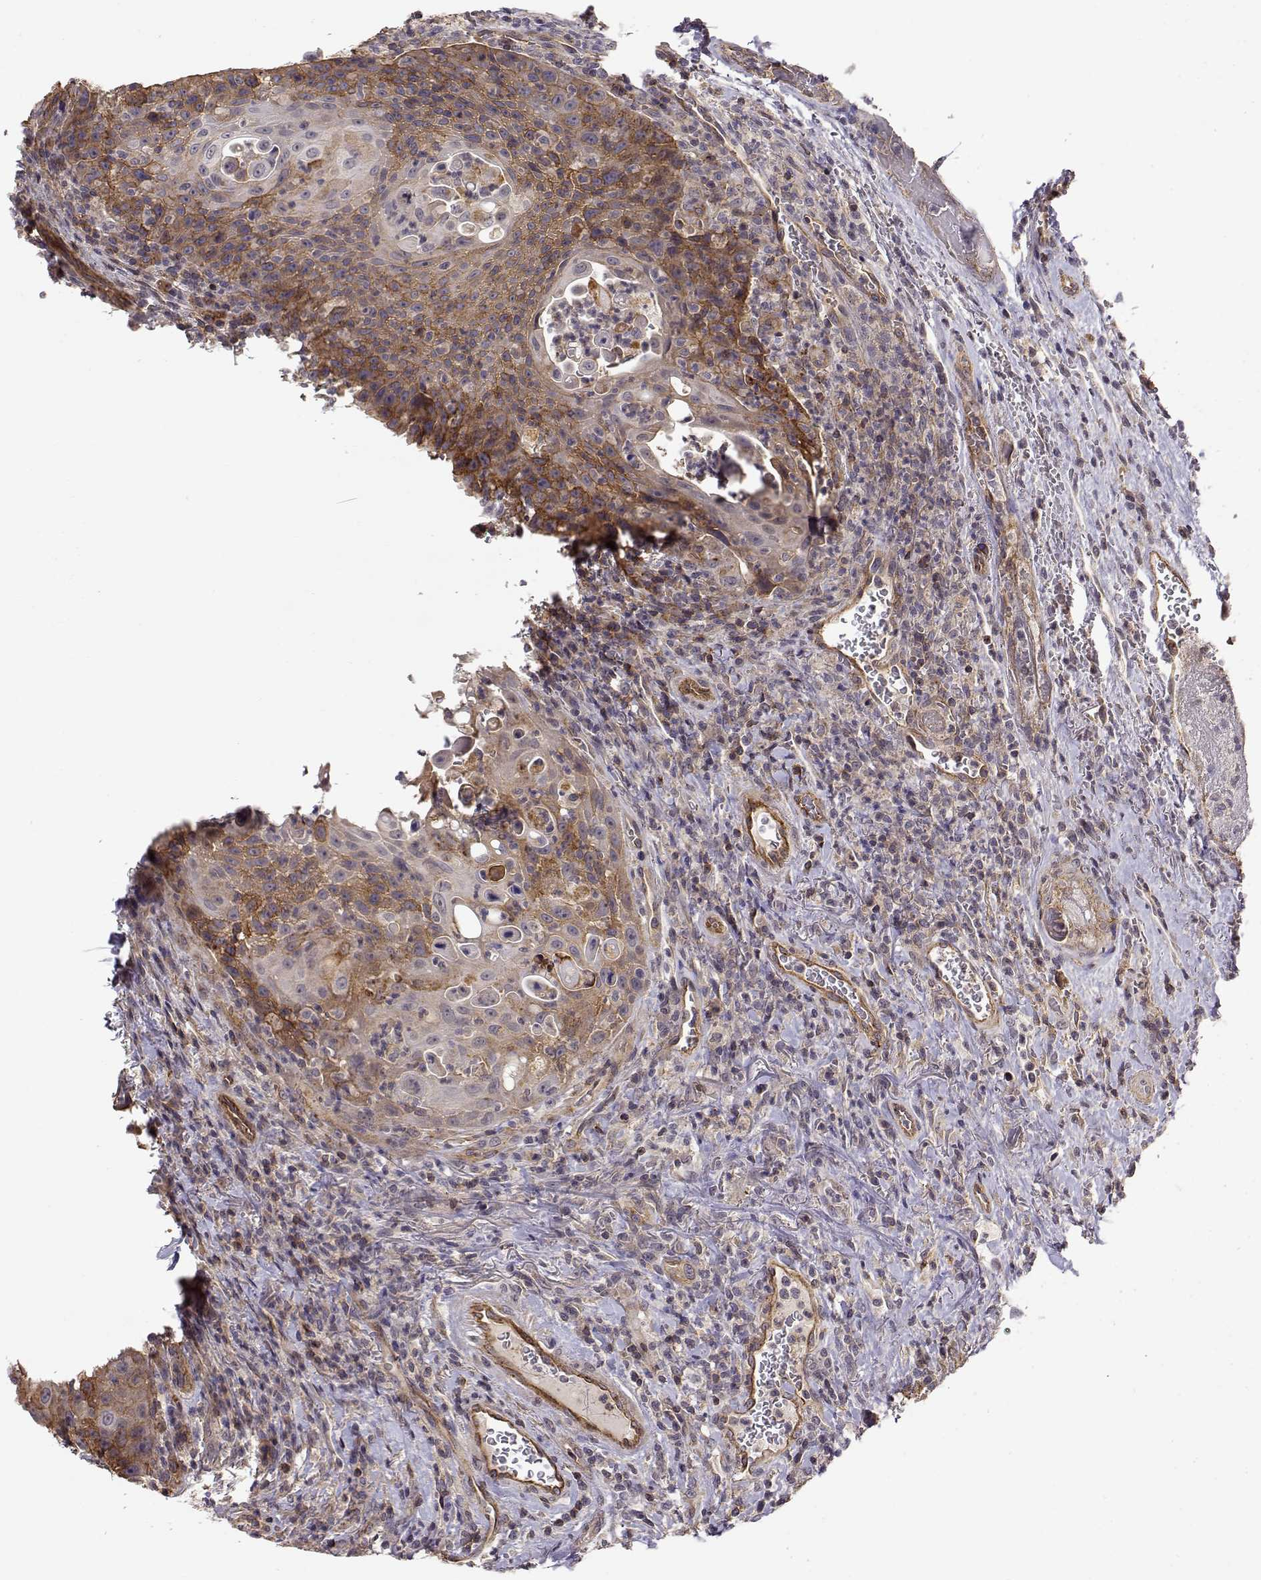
{"staining": {"intensity": "moderate", "quantity": ">75%", "location": "cytoplasmic/membranous"}, "tissue": "head and neck cancer", "cell_type": "Tumor cells", "image_type": "cancer", "snomed": [{"axis": "morphology", "description": "Squamous cell carcinoma, NOS"}, {"axis": "topography", "description": "Head-Neck"}], "caption": "Head and neck squamous cell carcinoma was stained to show a protein in brown. There is medium levels of moderate cytoplasmic/membranous positivity in about >75% of tumor cells.", "gene": "IFITM1", "patient": {"sex": "male", "age": 69}}